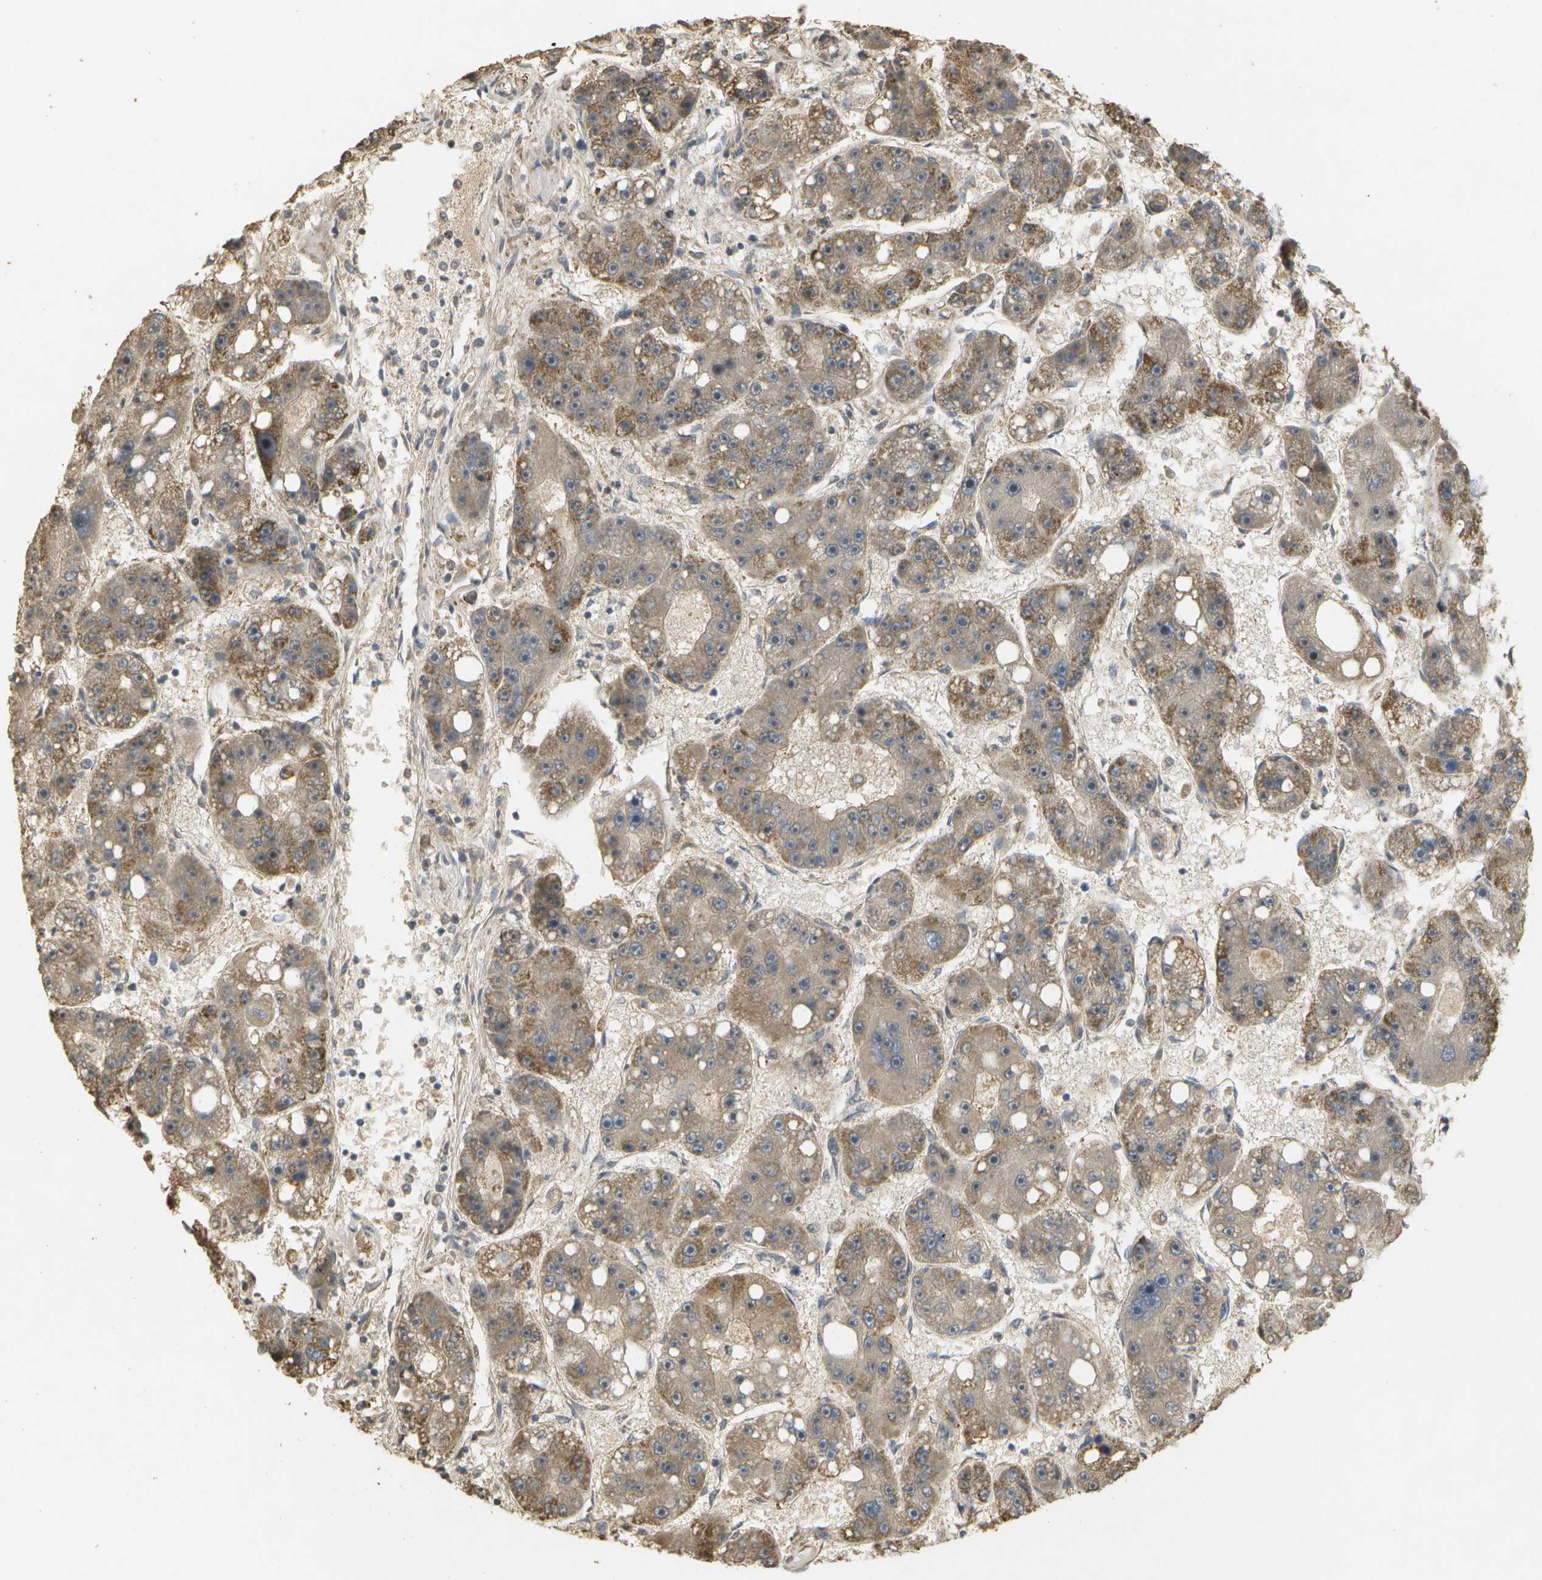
{"staining": {"intensity": "moderate", "quantity": "25%-75%", "location": "cytoplasmic/membranous"}, "tissue": "liver cancer", "cell_type": "Tumor cells", "image_type": "cancer", "snomed": [{"axis": "morphology", "description": "Carcinoma, Hepatocellular, NOS"}, {"axis": "topography", "description": "Liver"}], "caption": "DAB (3,3'-diaminobenzidine) immunohistochemical staining of hepatocellular carcinoma (liver) displays moderate cytoplasmic/membranous protein positivity in approximately 25%-75% of tumor cells.", "gene": "RAB21", "patient": {"sex": "female", "age": 61}}